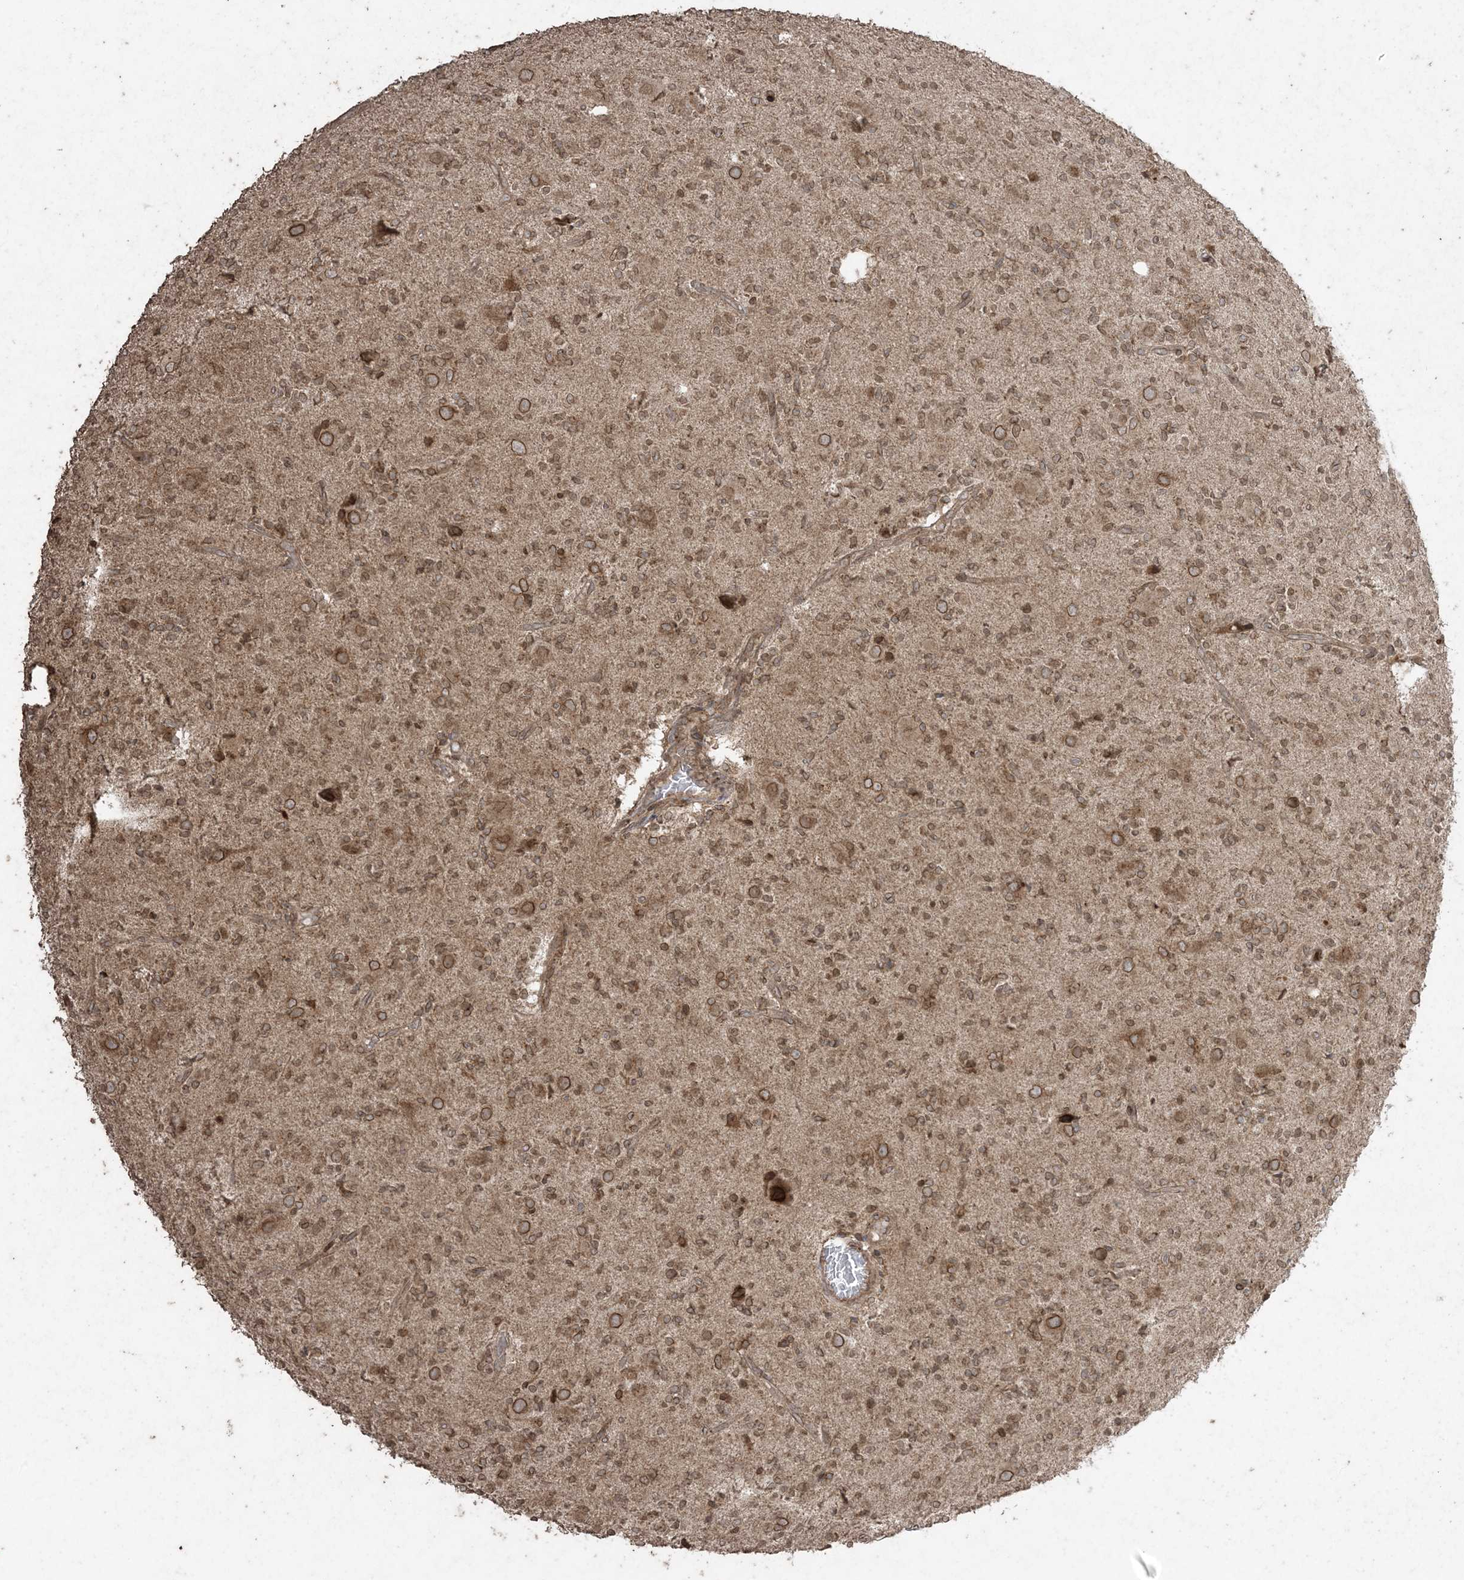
{"staining": {"intensity": "moderate", "quantity": ">75%", "location": "cytoplasmic/membranous,nuclear"}, "tissue": "glioma", "cell_type": "Tumor cells", "image_type": "cancer", "snomed": [{"axis": "morphology", "description": "Glioma, malignant, High grade"}, {"axis": "topography", "description": "Brain"}], "caption": "Tumor cells show medium levels of moderate cytoplasmic/membranous and nuclear positivity in approximately >75% of cells in human glioma. Nuclei are stained in blue.", "gene": "DDX19B", "patient": {"sex": "male", "age": 34}}